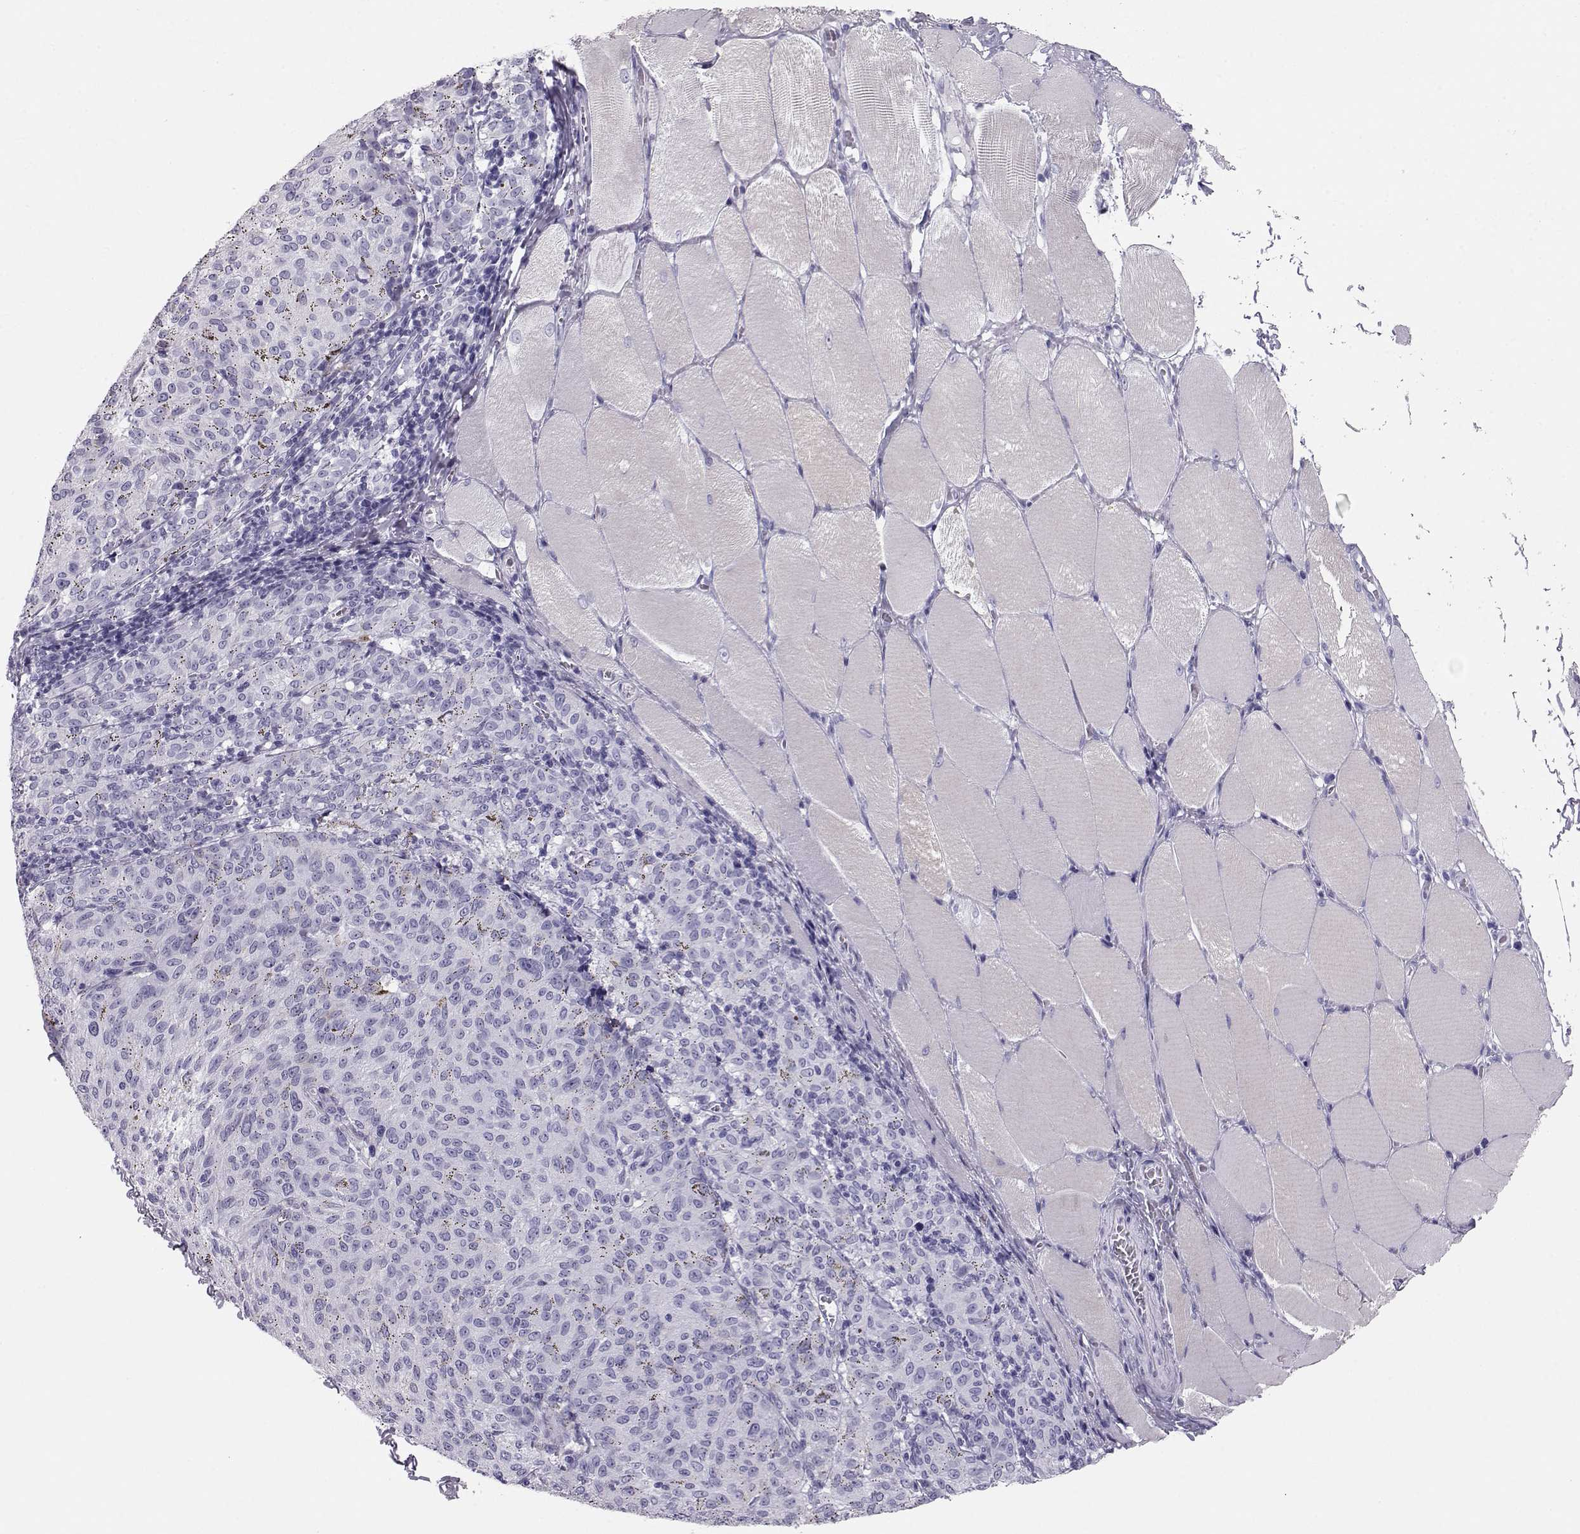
{"staining": {"intensity": "negative", "quantity": "none", "location": "none"}, "tissue": "melanoma", "cell_type": "Tumor cells", "image_type": "cancer", "snomed": [{"axis": "morphology", "description": "Malignant melanoma, NOS"}, {"axis": "topography", "description": "Skin"}], "caption": "A micrograph of malignant melanoma stained for a protein shows no brown staining in tumor cells.", "gene": "RD3", "patient": {"sex": "female", "age": 72}}